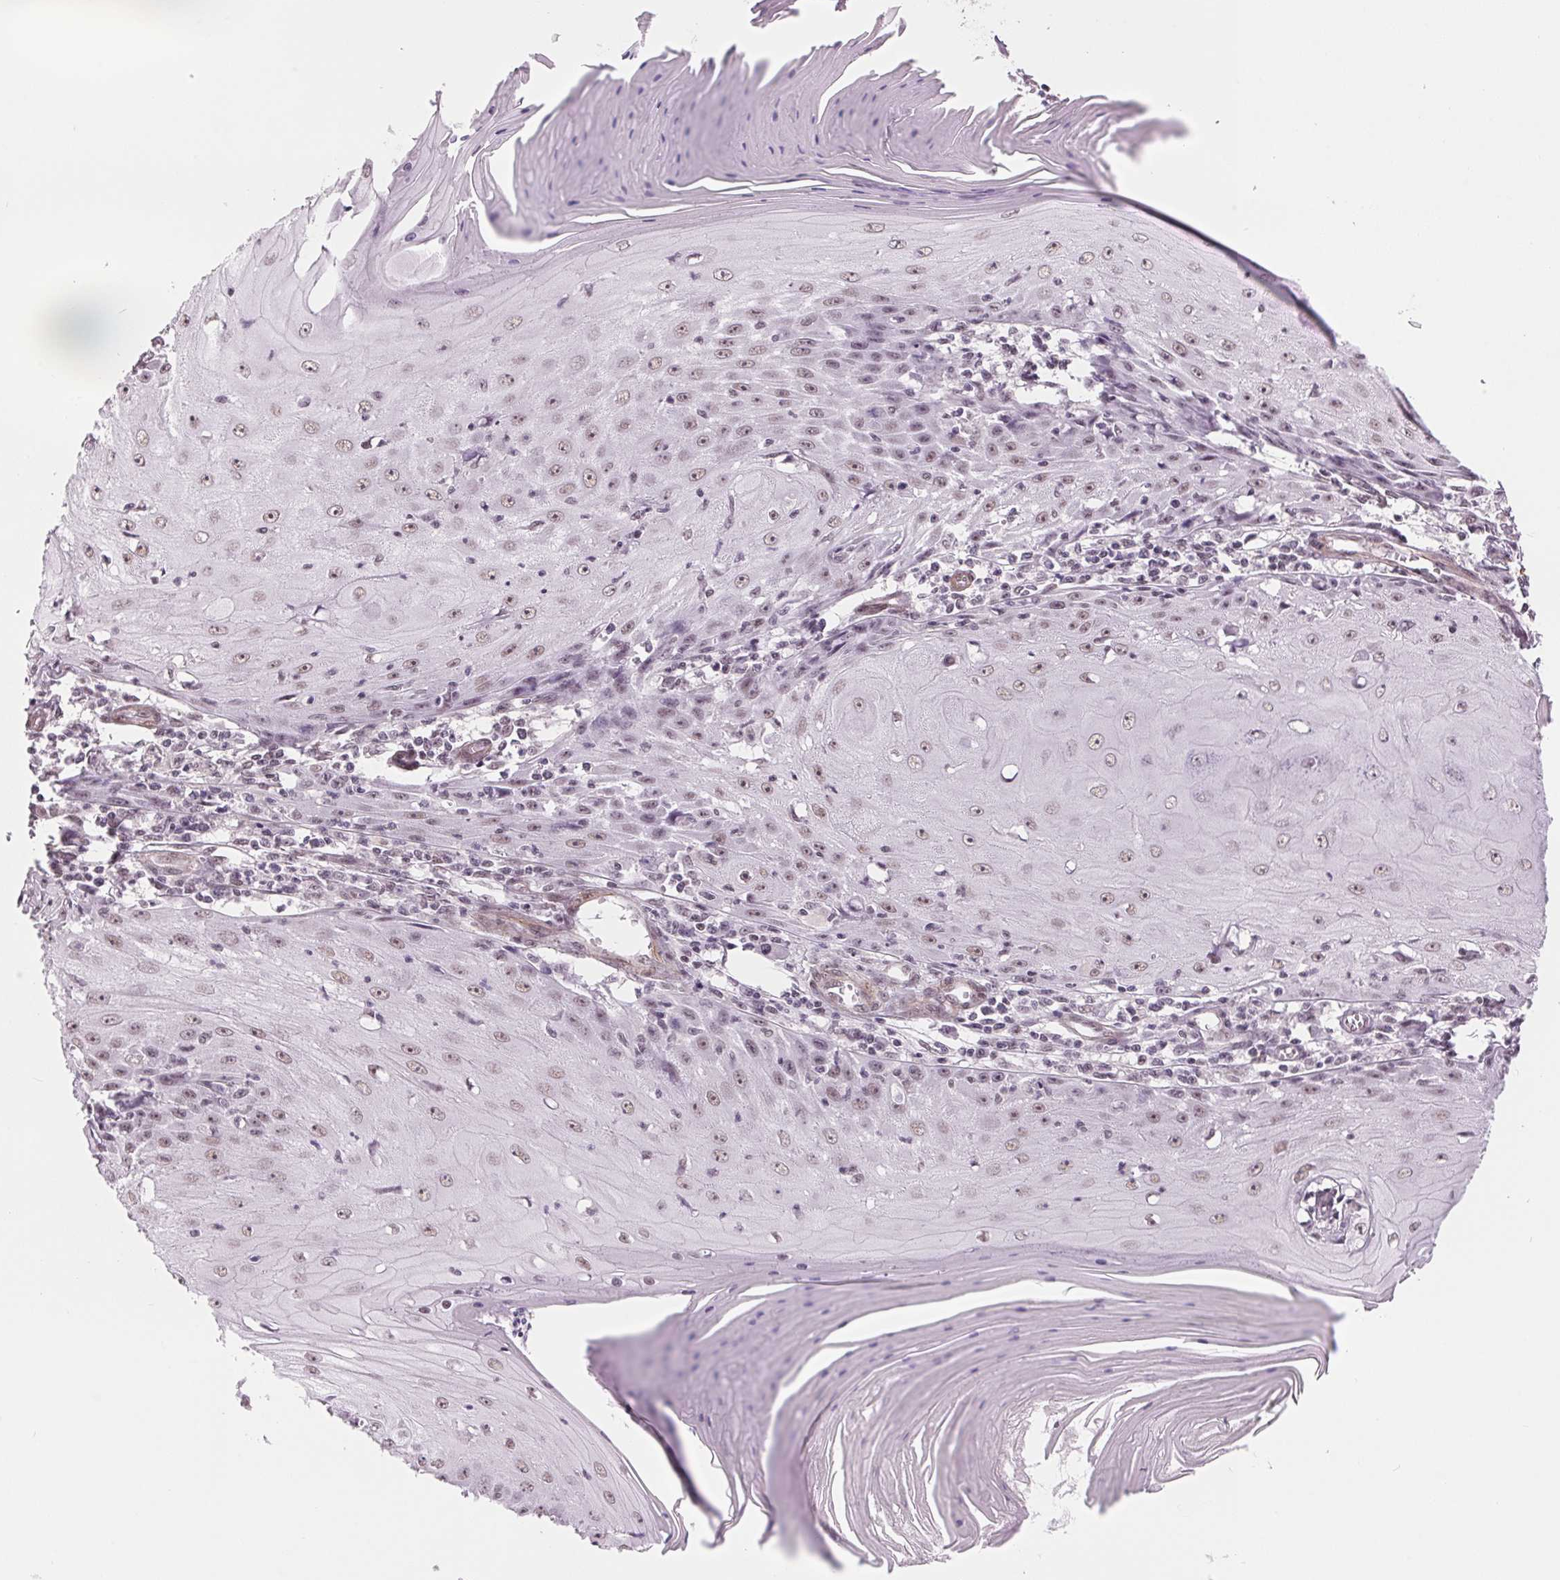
{"staining": {"intensity": "weak", "quantity": "<25%", "location": "cytoplasmic/membranous"}, "tissue": "skin cancer", "cell_type": "Tumor cells", "image_type": "cancer", "snomed": [{"axis": "morphology", "description": "Squamous cell carcinoma, NOS"}, {"axis": "topography", "description": "Skin"}], "caption": "Skin cancer was stained to show a protein in brown. There is no significant positivity in tumor cells. (Immunohistochemistry (ihc), brightfield microscopy, high magnification).", "gene": "BCAT1", "patient": {"sex": "female", "age": 73}}